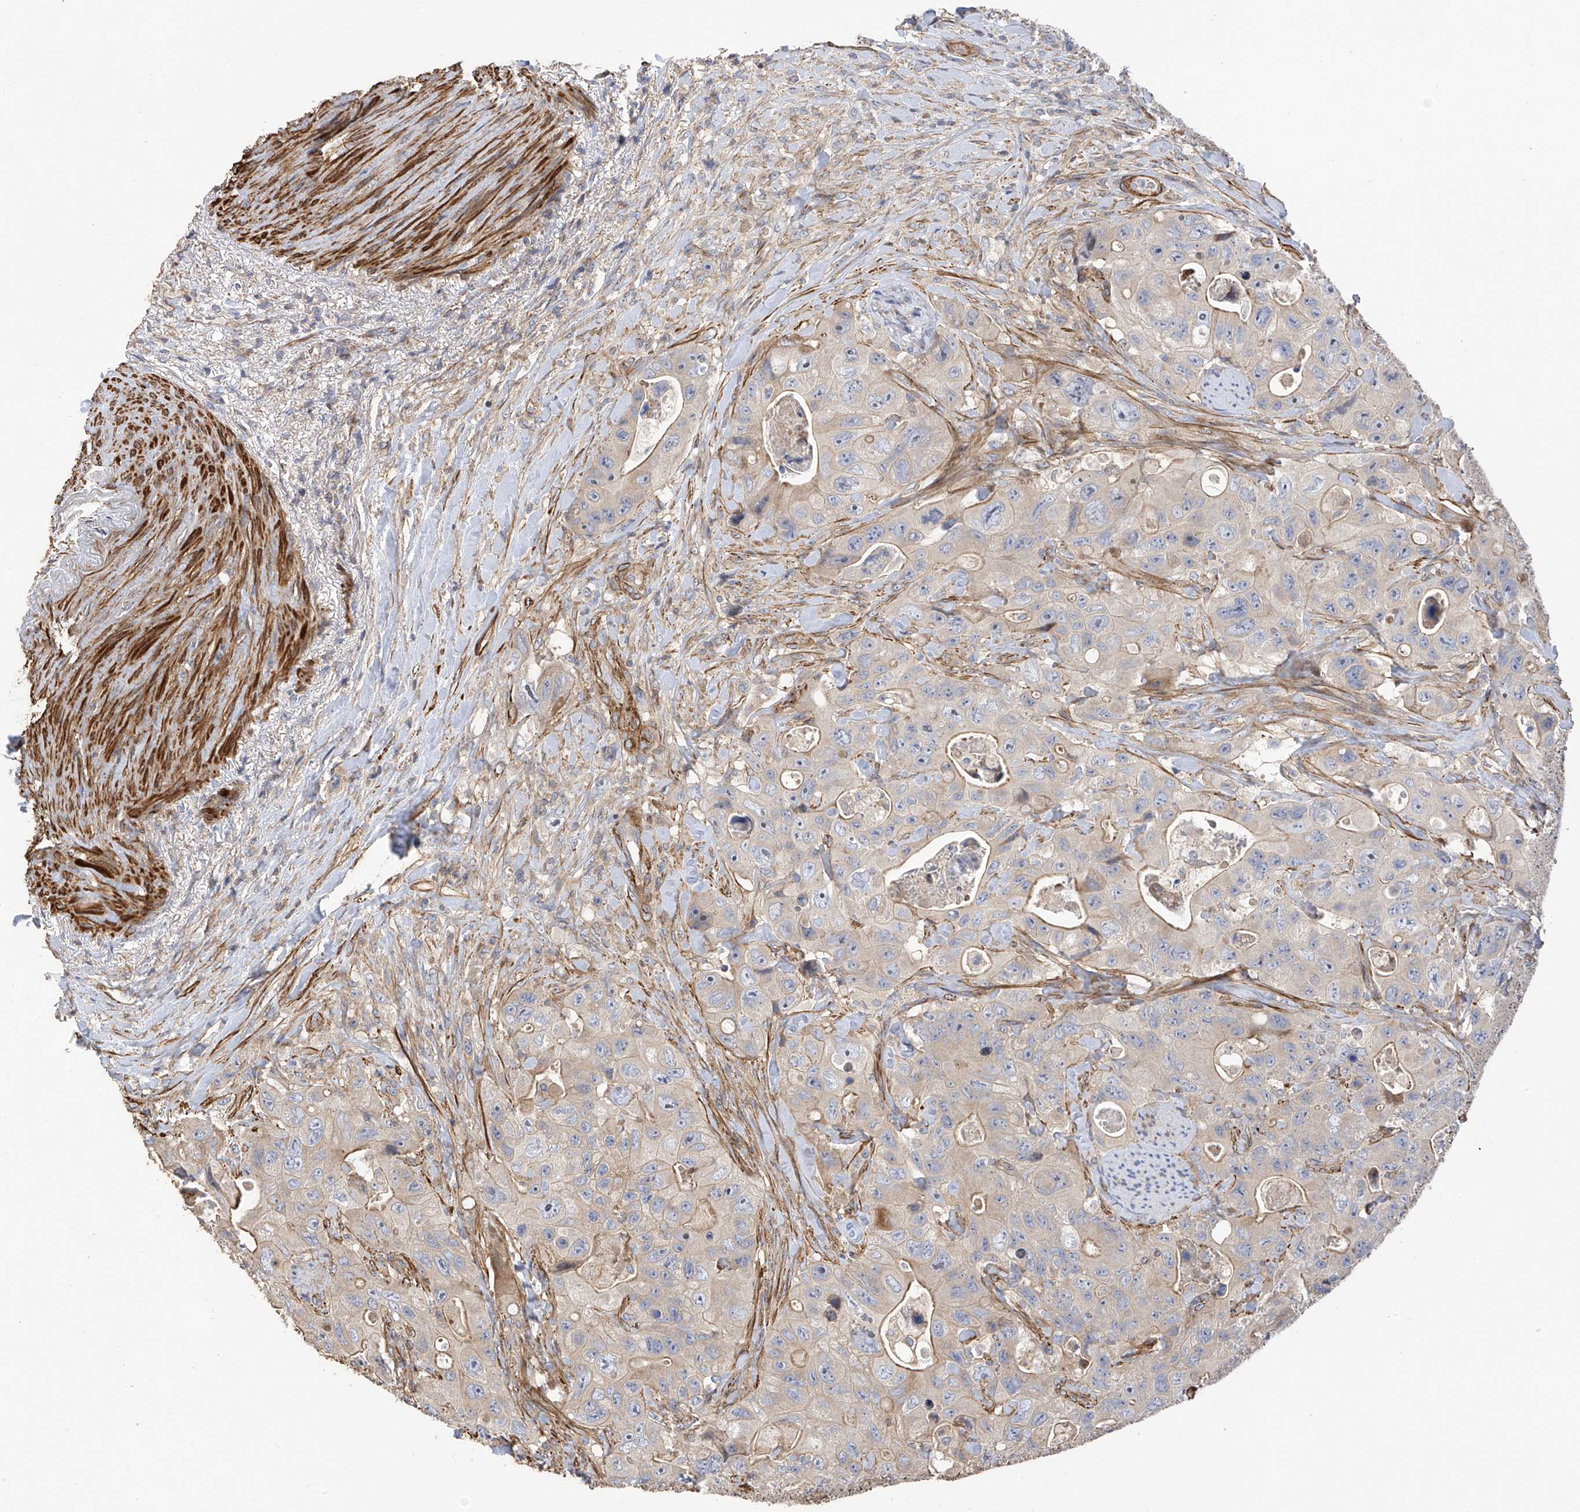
{"staining": {"intensity": "moderate", "quantity": "<25%", "location": "cytoplasmic/membranous"}, "tissue": "colorectal cancer", "cell_type": "Tumor cells", "image_type": "cancer", "snomed": [{"axis": "morphology", "description": "Adenocarcinoma, NOS"}, {"axis": "topography", "description": "Colon"}], "caption": "Moderate cytoplasmic/membranous staining is appreciated in about <25% of tumor cells in colorectal adenocarcinoma. (brown staining indicates protein expression, while blue staining denotes nuclei).", "gene": "SLC43A3", "patient": {"sex": "female", "age": 46}}